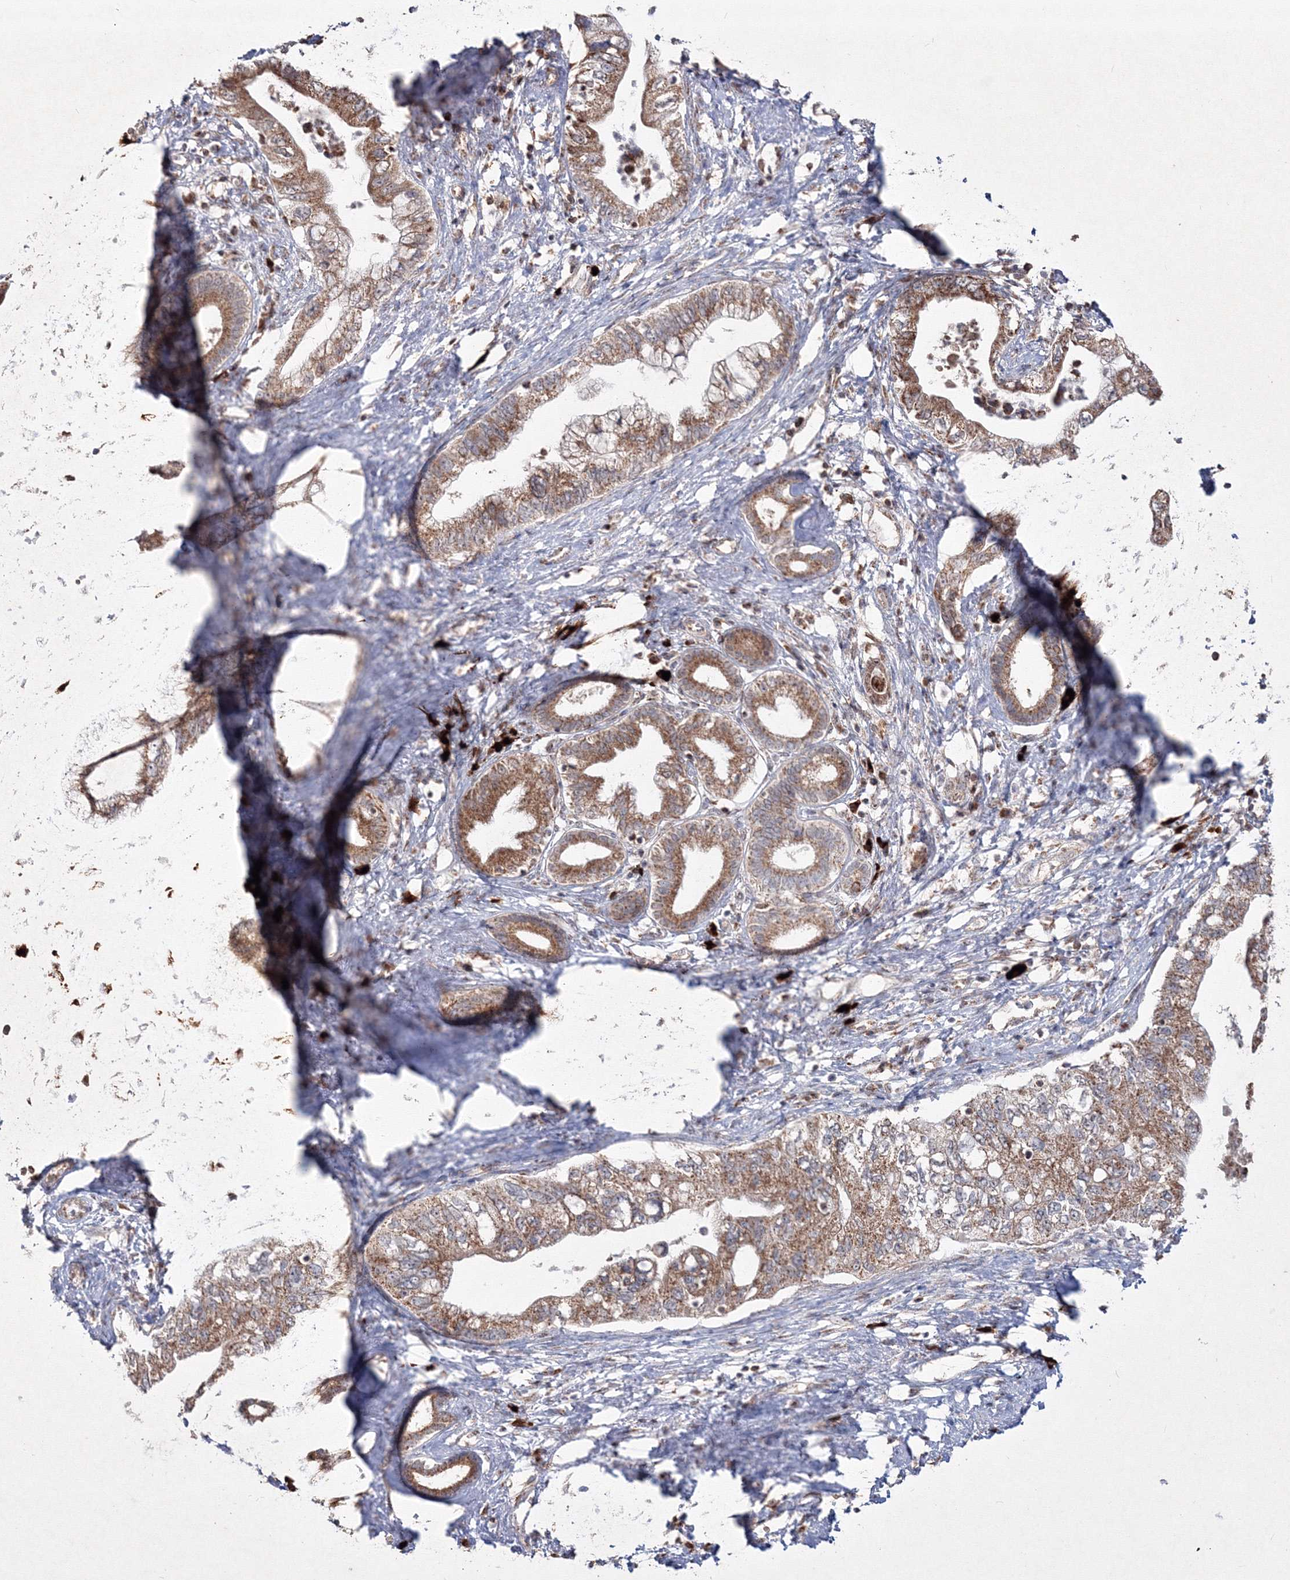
{"staining": {"intensity": "moderate", "quantity": ">75%", "location": "cytoplasmic/membranous"}, "tissue": "pancreatic cancer", "cell_type": "Tumor cells", "image_type": "cancer", "snomed": [{"axis": "morphology", "description": "Adenocarcinoma, NOS"}, {"axis": "topography", "description": "Pancreas"}], "caption": "Moderate cytoplasmic/membranous staining for a protein is appreciated in approximately >75% of tumor cells of pancreatic adenocarcinoma using immunohistochemistry (IHC).", "gene": "PEX13", "patient": {"sex": "female", "age": 73}}